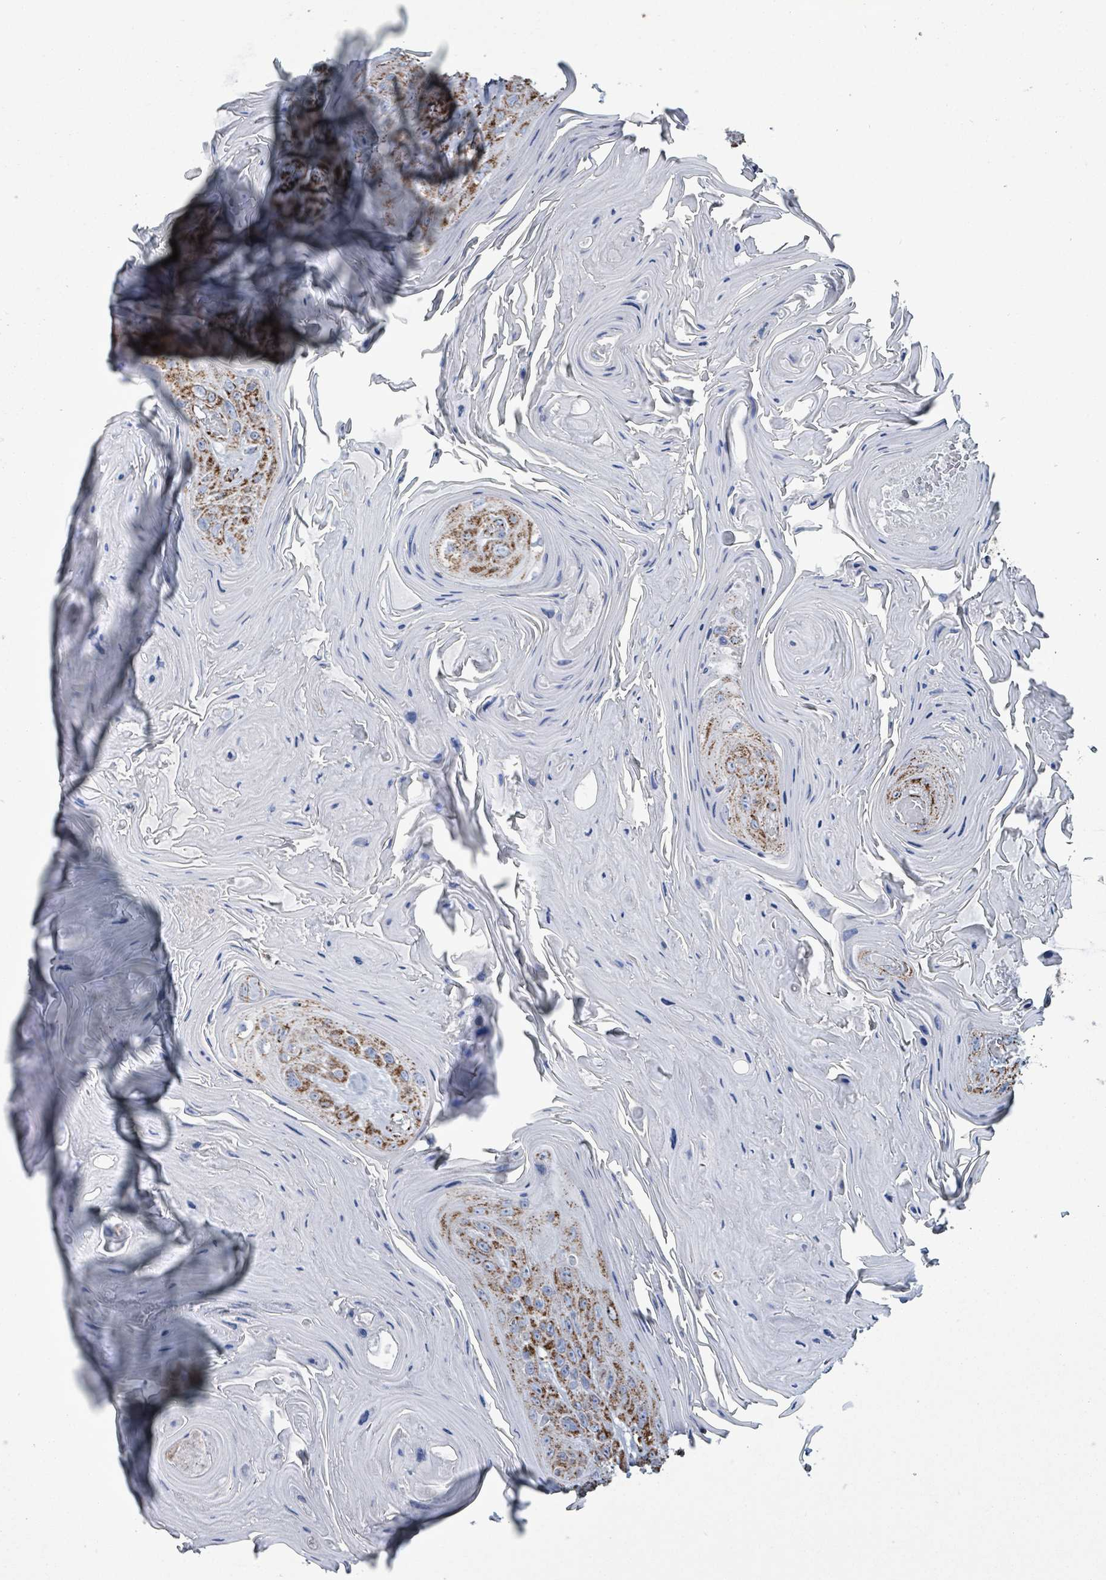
{"staining": {"intensity": "strong", "quantity": ">75%", "location": "cytoplasmic/membranous"}, "tissue": "head and neck cancer", "cell_type": "Tumor cells", "image_type": "cancer", "snomed": [{"axis": "morphology", "description": "Squamous cell carcinoma, NOS"}, {"axis": "topography", "description": "Head-Neck"}], "caption": "Protein positivity by immunohistochemistry (IHC) shows strong cytoplasmic/membranous expression in approximately >75% of tumor cells in head and neck squamous cell carcinoma.", "gene": "IDH3B", "patient": {"sex": "female", "age": 59}}